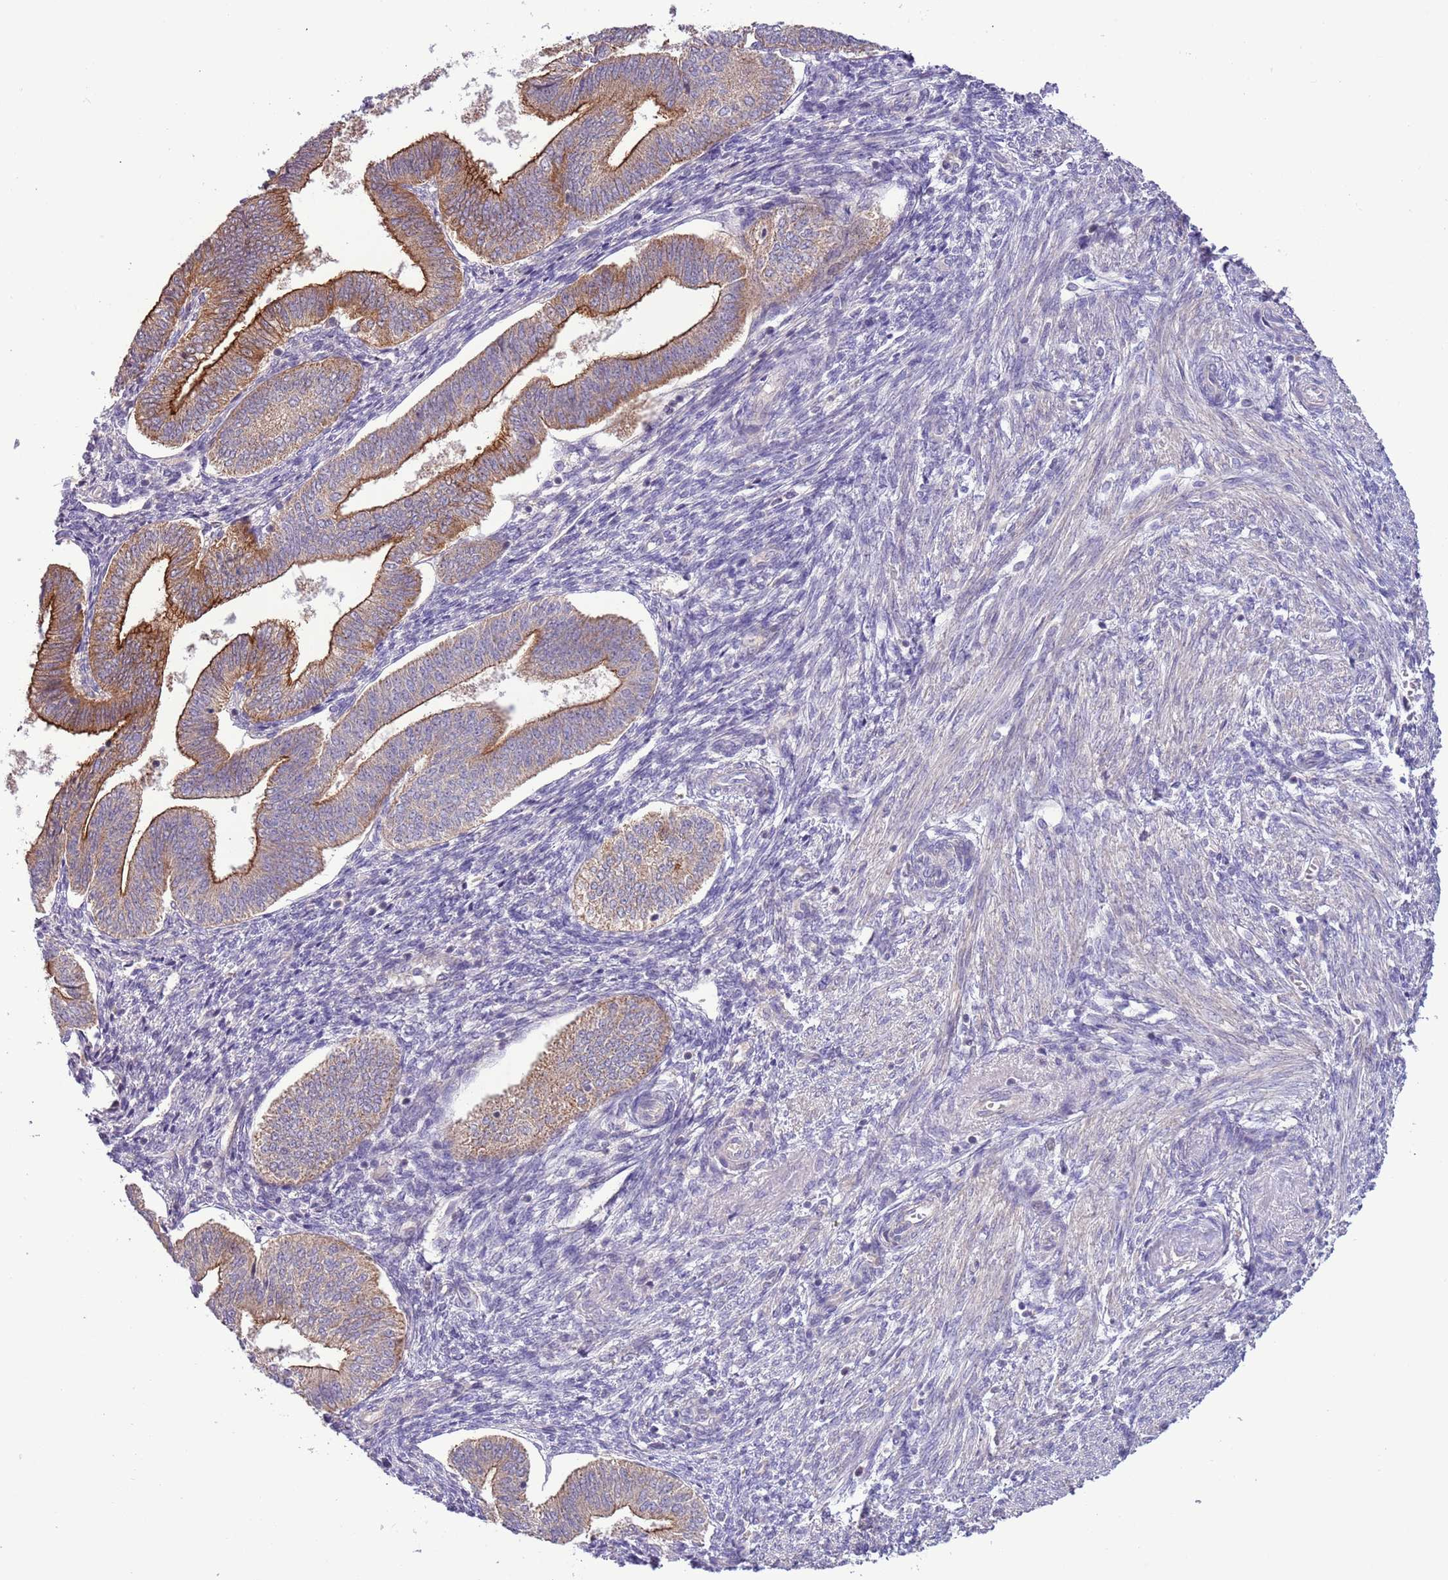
{"staining": {"intensity": "negative", "quantity": "none", "location": "none"}, "tissue": "endometrium", "cell_type": "Cells in endometrial stroma", "image_type": "normal", "snomed": [{"axis": "morphology", "description": "Normal tissue, NOS"}, {"axis": "topography", "description": "Endometrium"}], "caption": "The histopathology image displays no significant positivity in cells in endometrial stroma of endometrium. (DAB immunohistochemistry, high magnification).", "gene": "SHROOM3", "patient": {"sex": "female", "age": 34}}